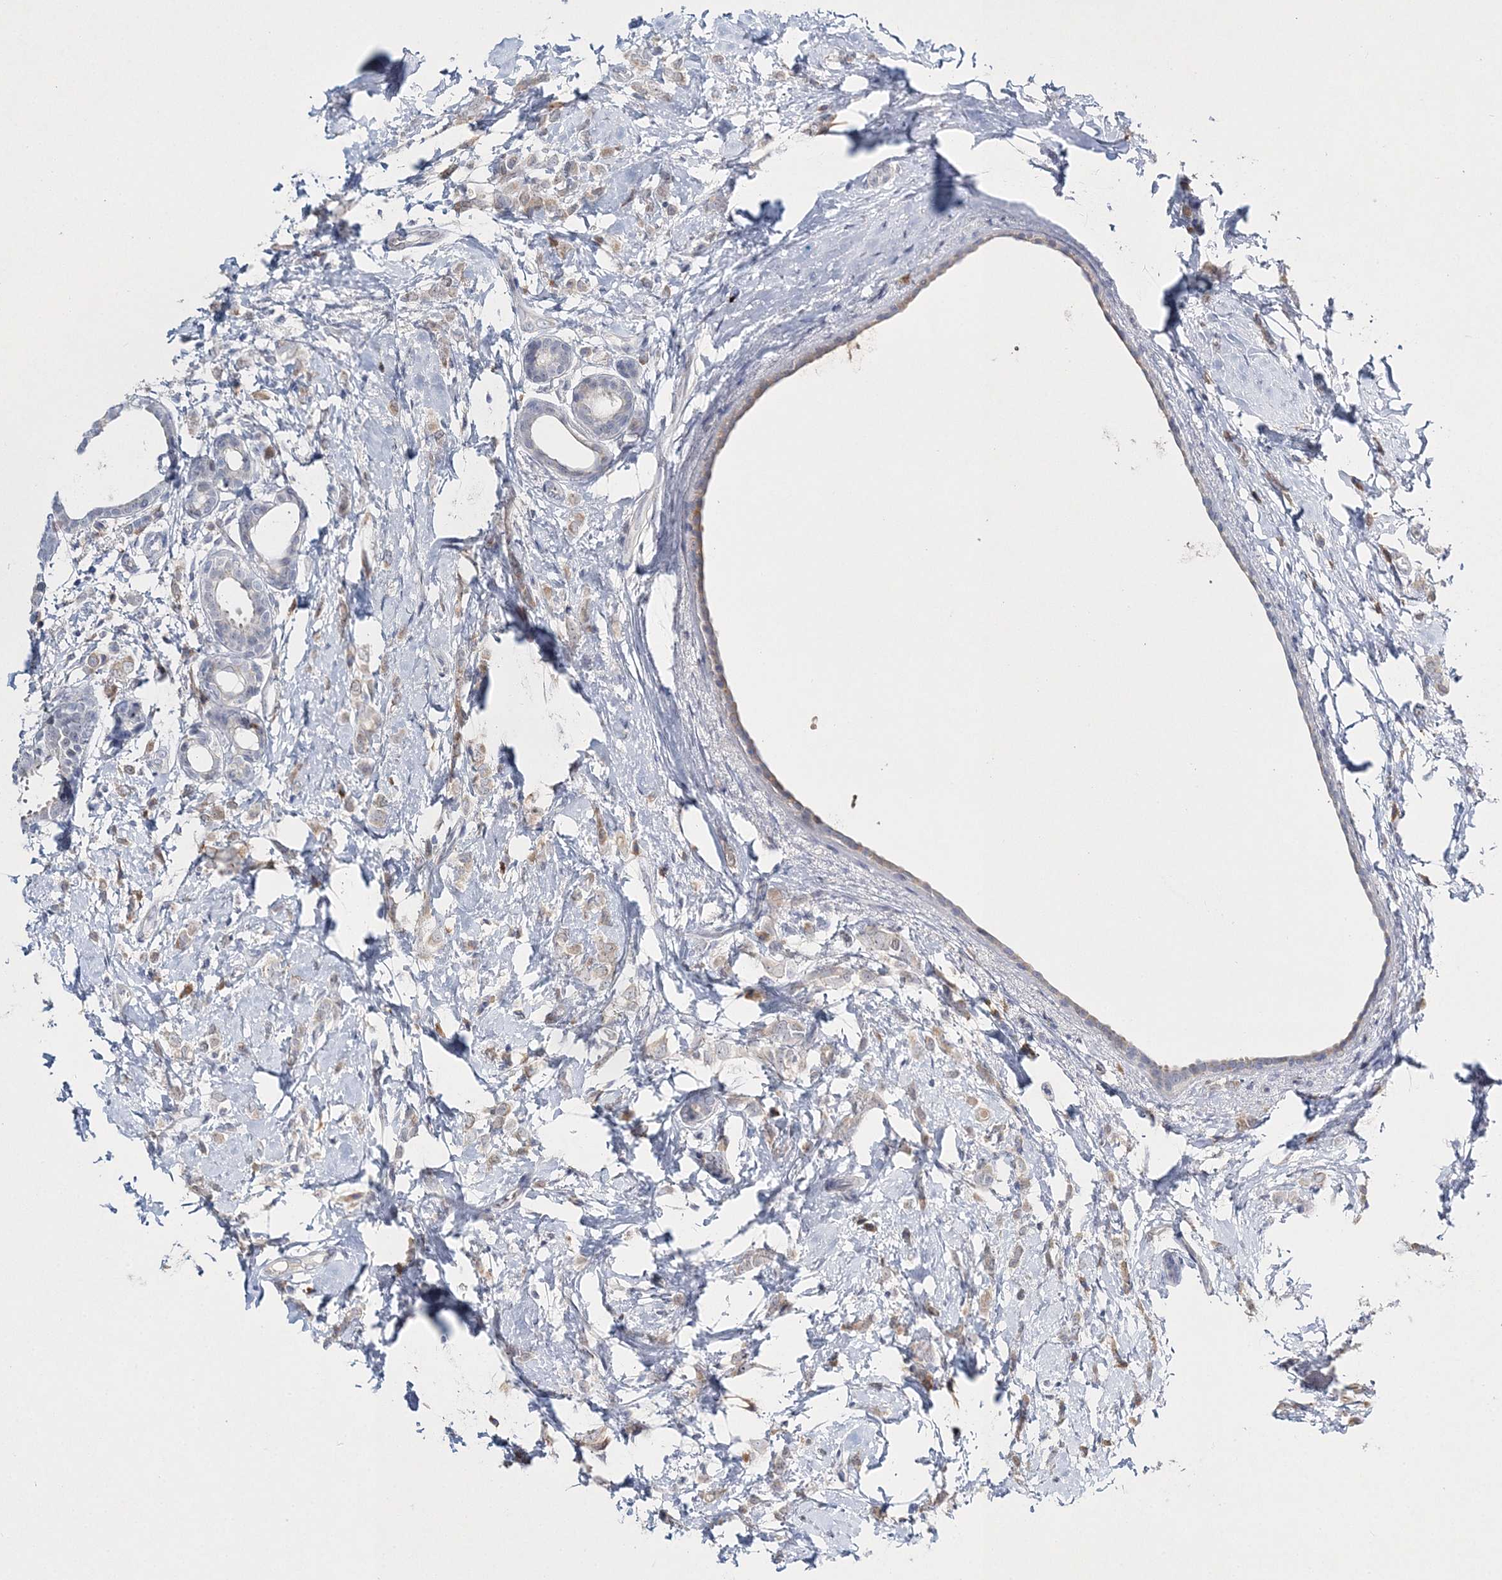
{"staining": {"intensity": "weak", "quantity": "25%-75%", "location": "cytoplasmic/membranous"}, "tissue": "breast cancer", "cell_type": "Tumor cells", "image_type": "cancer", "snomed": [{"axis": "morphology", "description": "Lobular carcinoma"}, {"axis": "topography", "description": "Breast"}], "caption": "Immunohistochemical staining of breast lobular carcinoma shows low levels of weak cytoplasmic/membranous protein expression in approximately 25%-75% of tumor cells.", "gene": "MYOZ2", "patient": {"sex": "female", "age": 47}}